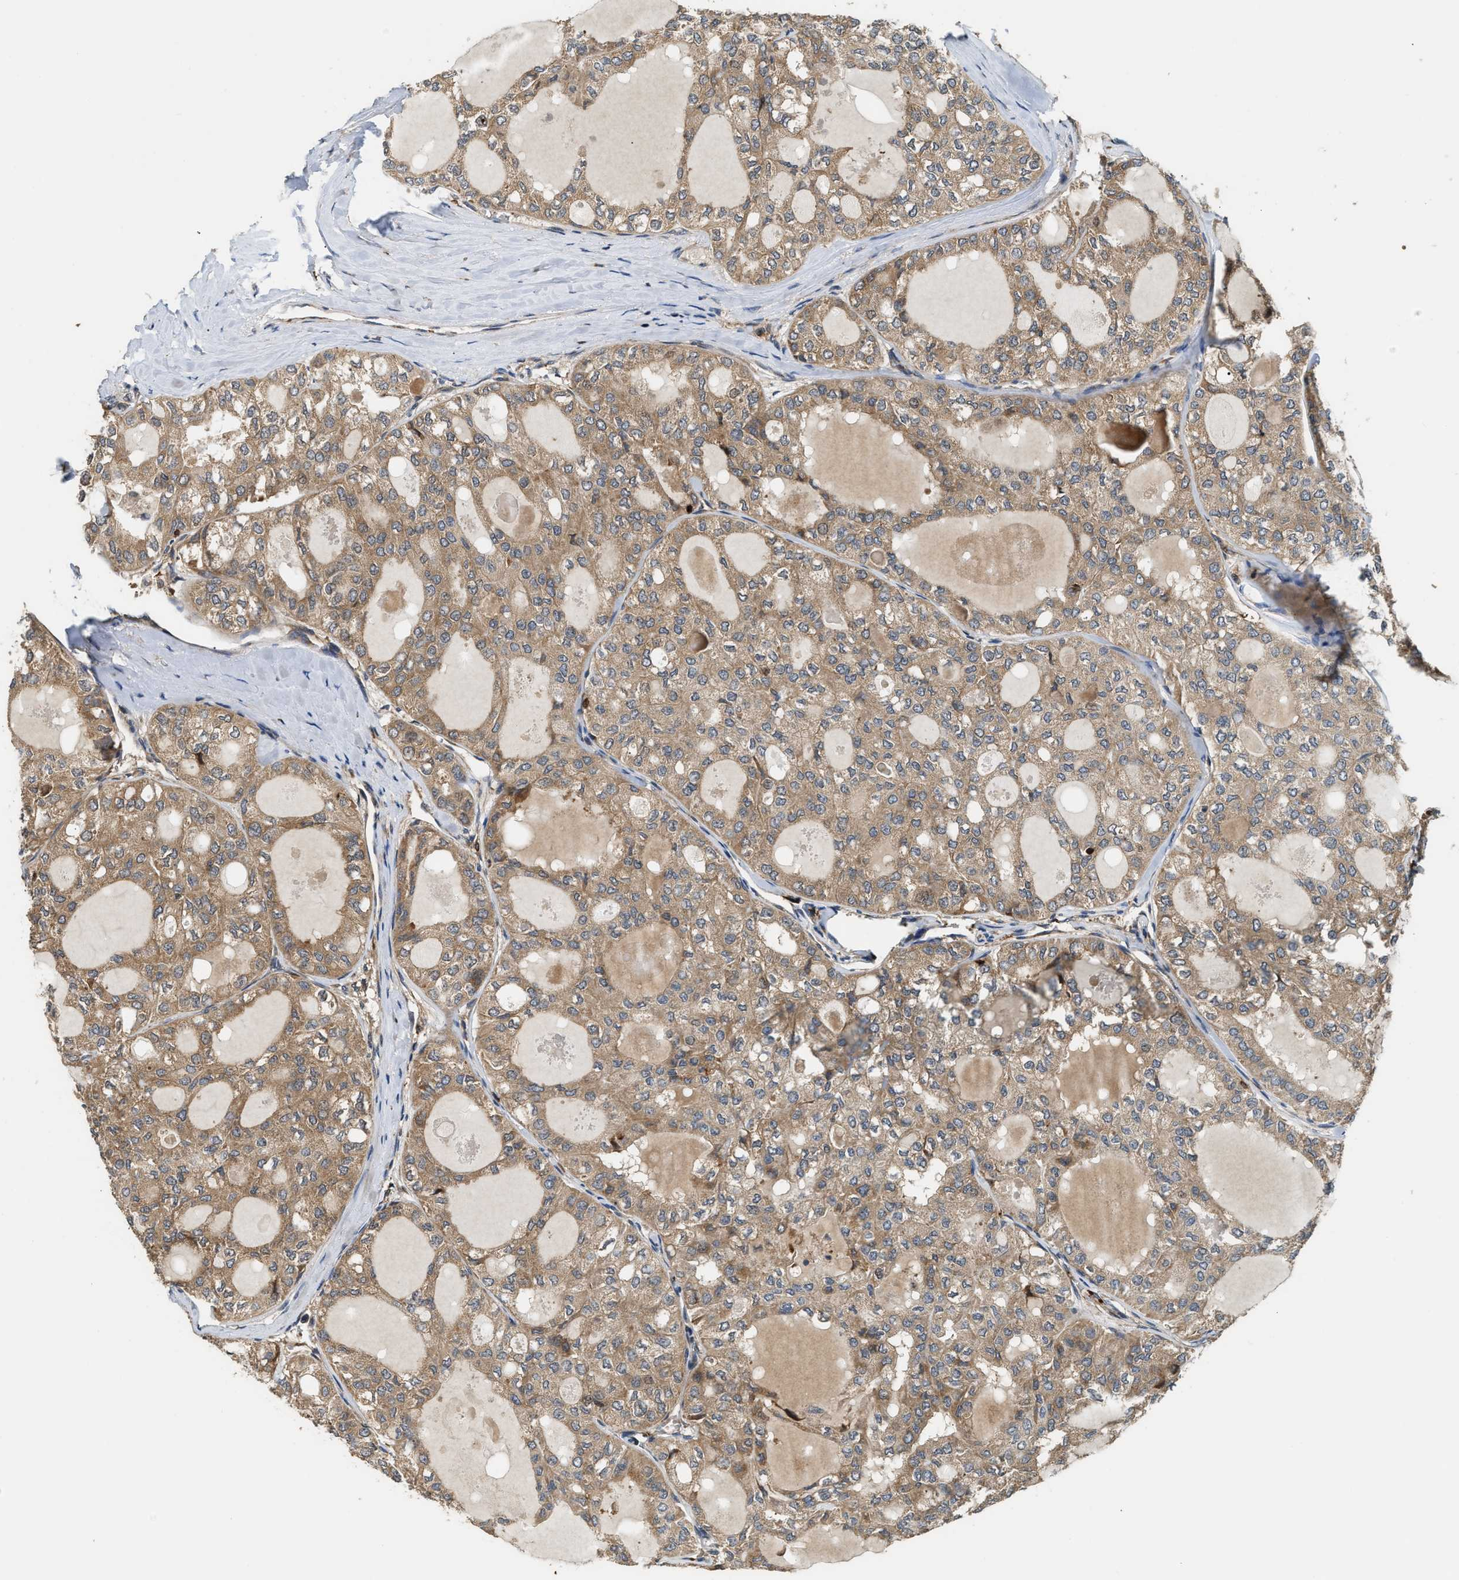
{"staining": {"intensity": "weak", "quantity": "<25%", "location": "cytoplasmic/membranous,nuclear"}, "tissue": "thyroid cancer", "cell_type": "Tumor cells", "image_type": "cancer", "snomed": [{"axis": "morphology", "description": "Follicular adenoma carcinoma, NOS"}, {"axis": "topography", "description": "Thyroid gland"}], "caption": "This micrograph is of thyroid follicular adenoma carcinoma stained with immunohistochemistry to label a protein in brown with the nuclei are counter-stained blue. There is no positivity in tumor cells. (DAB immunohistochemistry, high magnification).", "gene": "SNX5", "patient": {"sex": "male", "age": 75}}